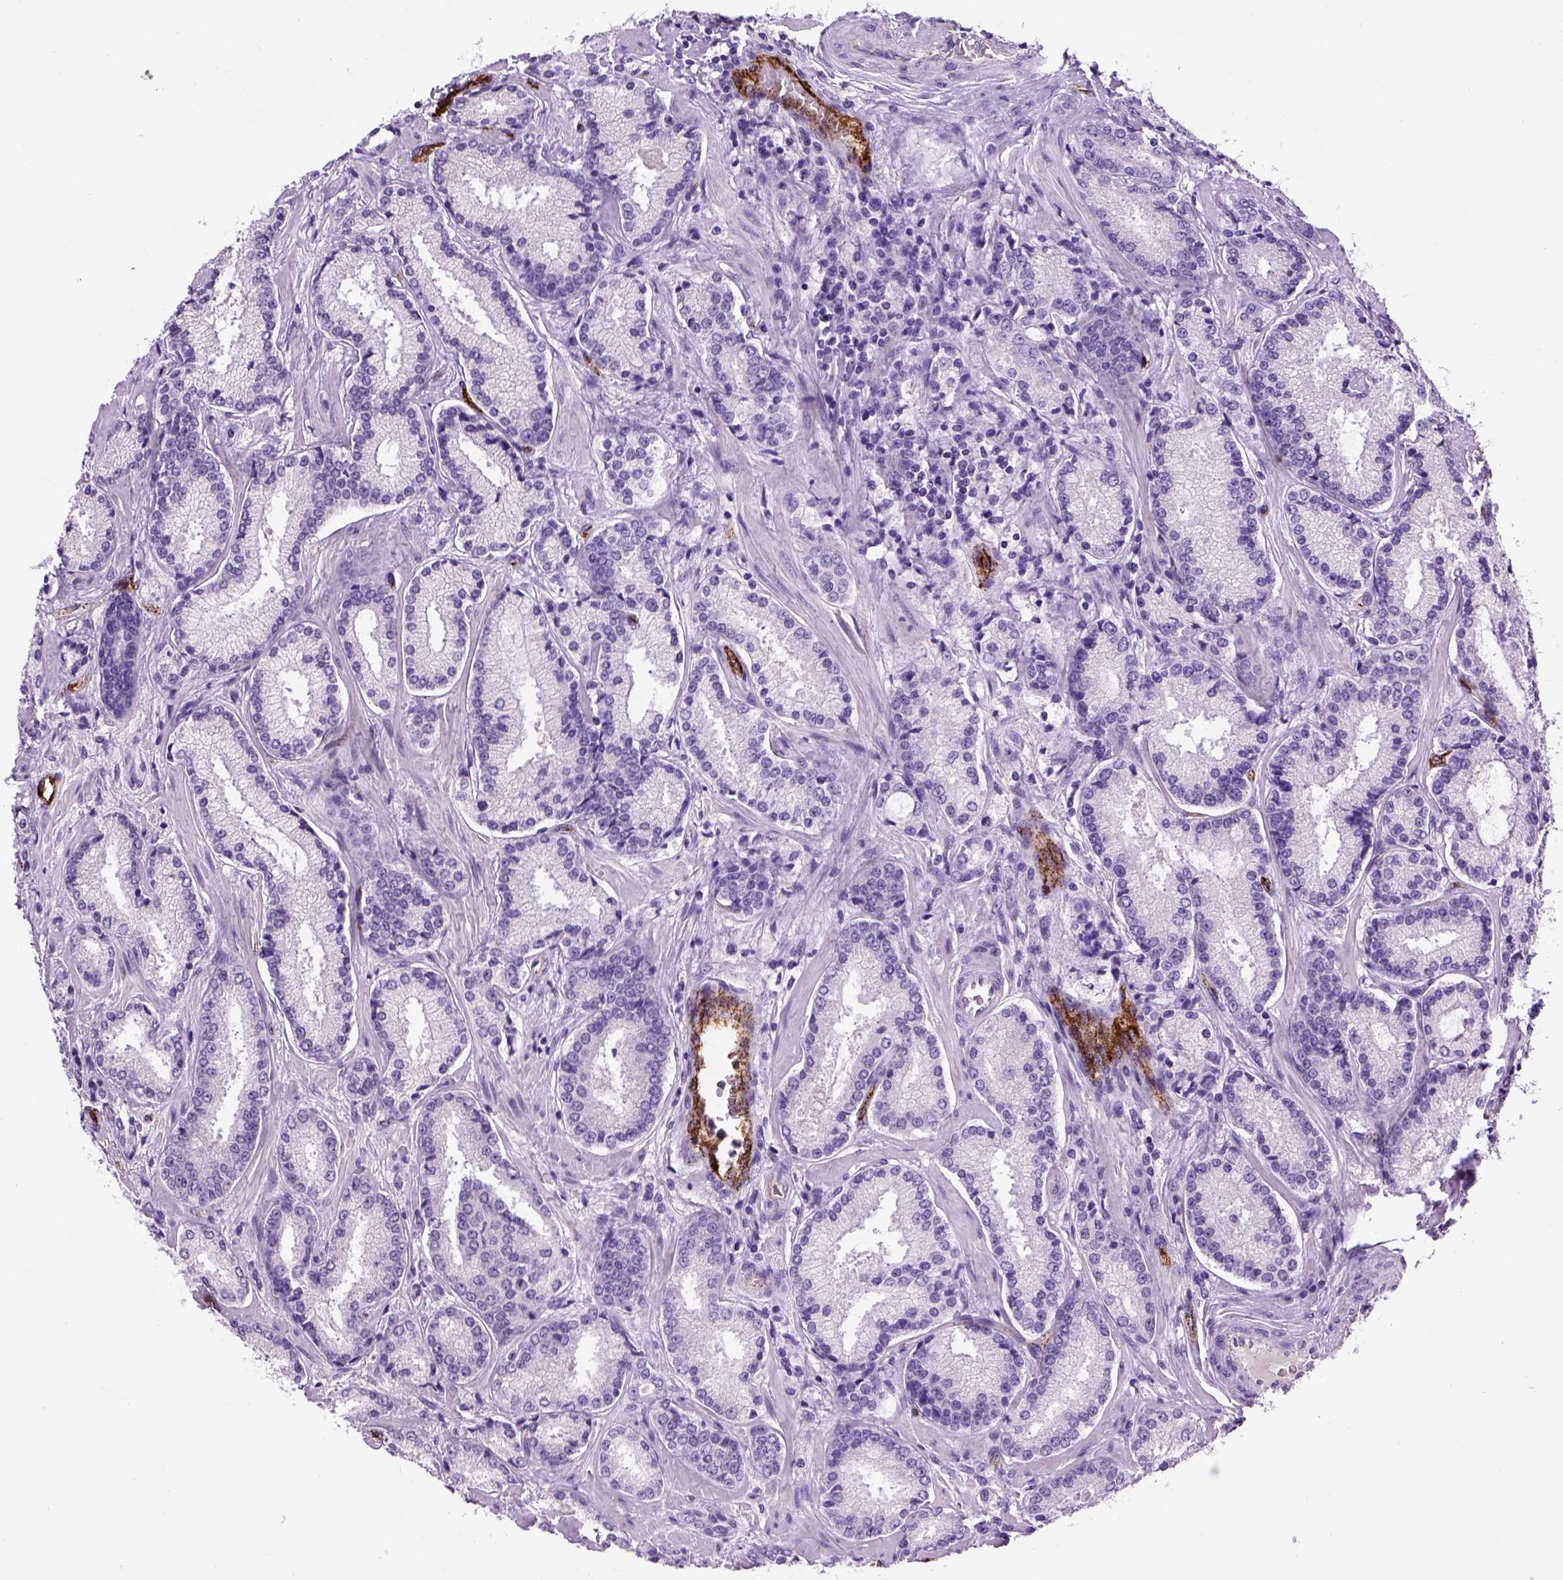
{"staining": {"intensity": "negative", "quantity": "none", "location": "none"}, "tissue": "prostate cancer", "cell_type": "Tumor cells", "image_type": "cancer", "snomed": [{"axis": "morphology", "description": "Adenocarcinoma, Low grade"}, {"axis": "topography", "description": "Prostate"}], "caption": "Image shows no protein expression in tumor cells of adenocarcinoma (low-grade) (prostate) tissue.", "gene": "VWF", "patient": {"sex": "male", "age": 56}}